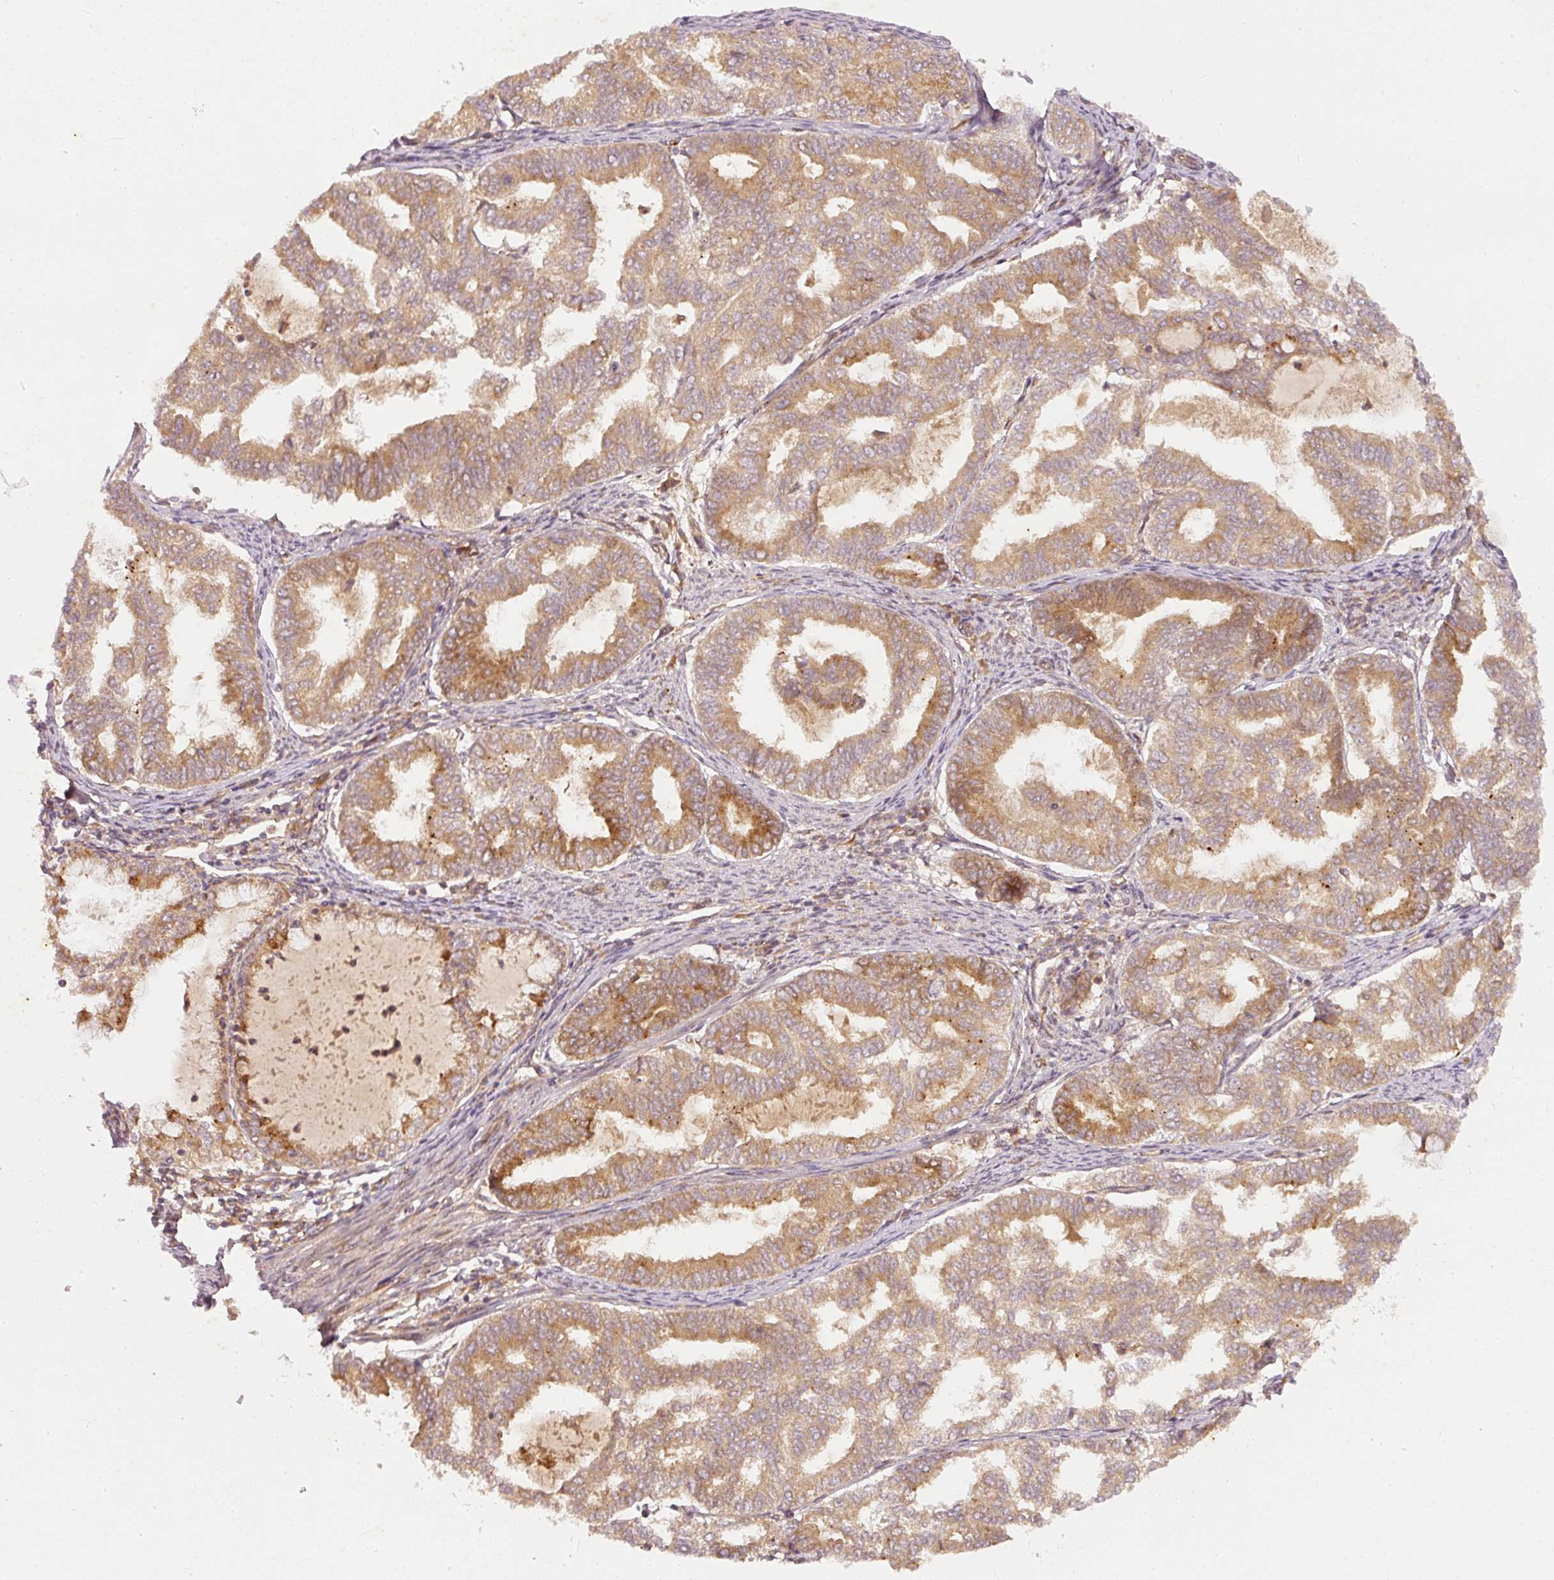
{"staining": {"intensity": "moderate", "quantity": ">75%", "location": "cytoplasmic/membranous"}, "tissue": "endometrial cancer", "cell_type": "Tumor cells", "image_type": "cancer", "snomed": [{"axis": "morphology", "description": "Adenocarcinoma, NOS"}, {"axis": "topography", "description": "Endometrium"}], "caption": "A medium amount of moderate cytoplasmic/membranous positivity is seen in approximately >75% of tumor cells in endometrial cancer (adenocarcinoma) tissue.", "gene": "ZNF580", "patient": {"sex": "female", "age": 79}}